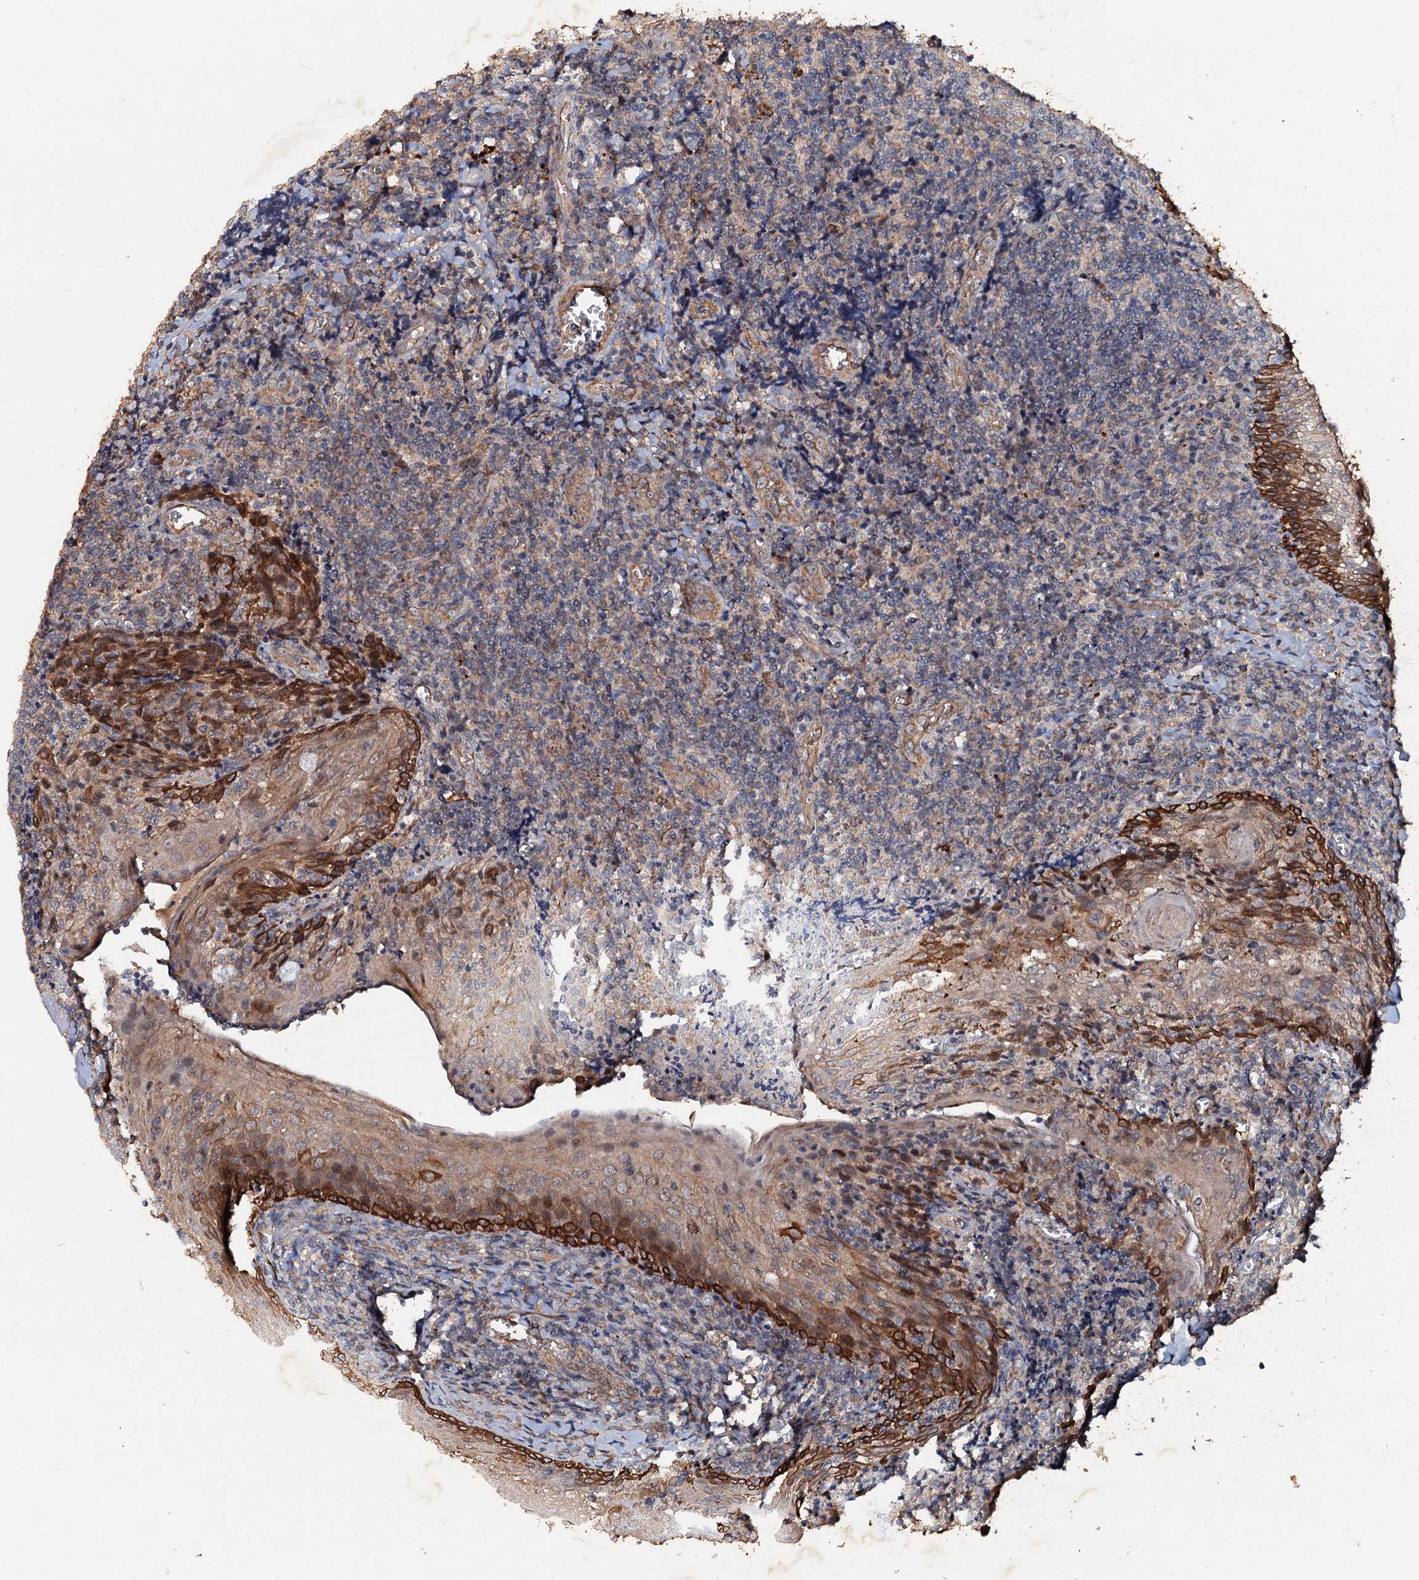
{"staining": {"intensity": "moderate", "quantity": "<25%", "location": "cytoplasmic/membranous"}, "tissue": "tonsil", "cell_type": "Germinal center cells", "image_type": "normal", "snomed": [{"axis": "morphology", "description": "Normal tissue, NOS"}, {"axis": "topography", "description": "Tonsil"}], "caption": "Protein expression analysis of benign tonsil reveals moderate cytoplasmic/membranous expression in about <25% of germinal center cells.", "gene": "ADAMTS10", "patient": {"sex": "male", "age": 27}}